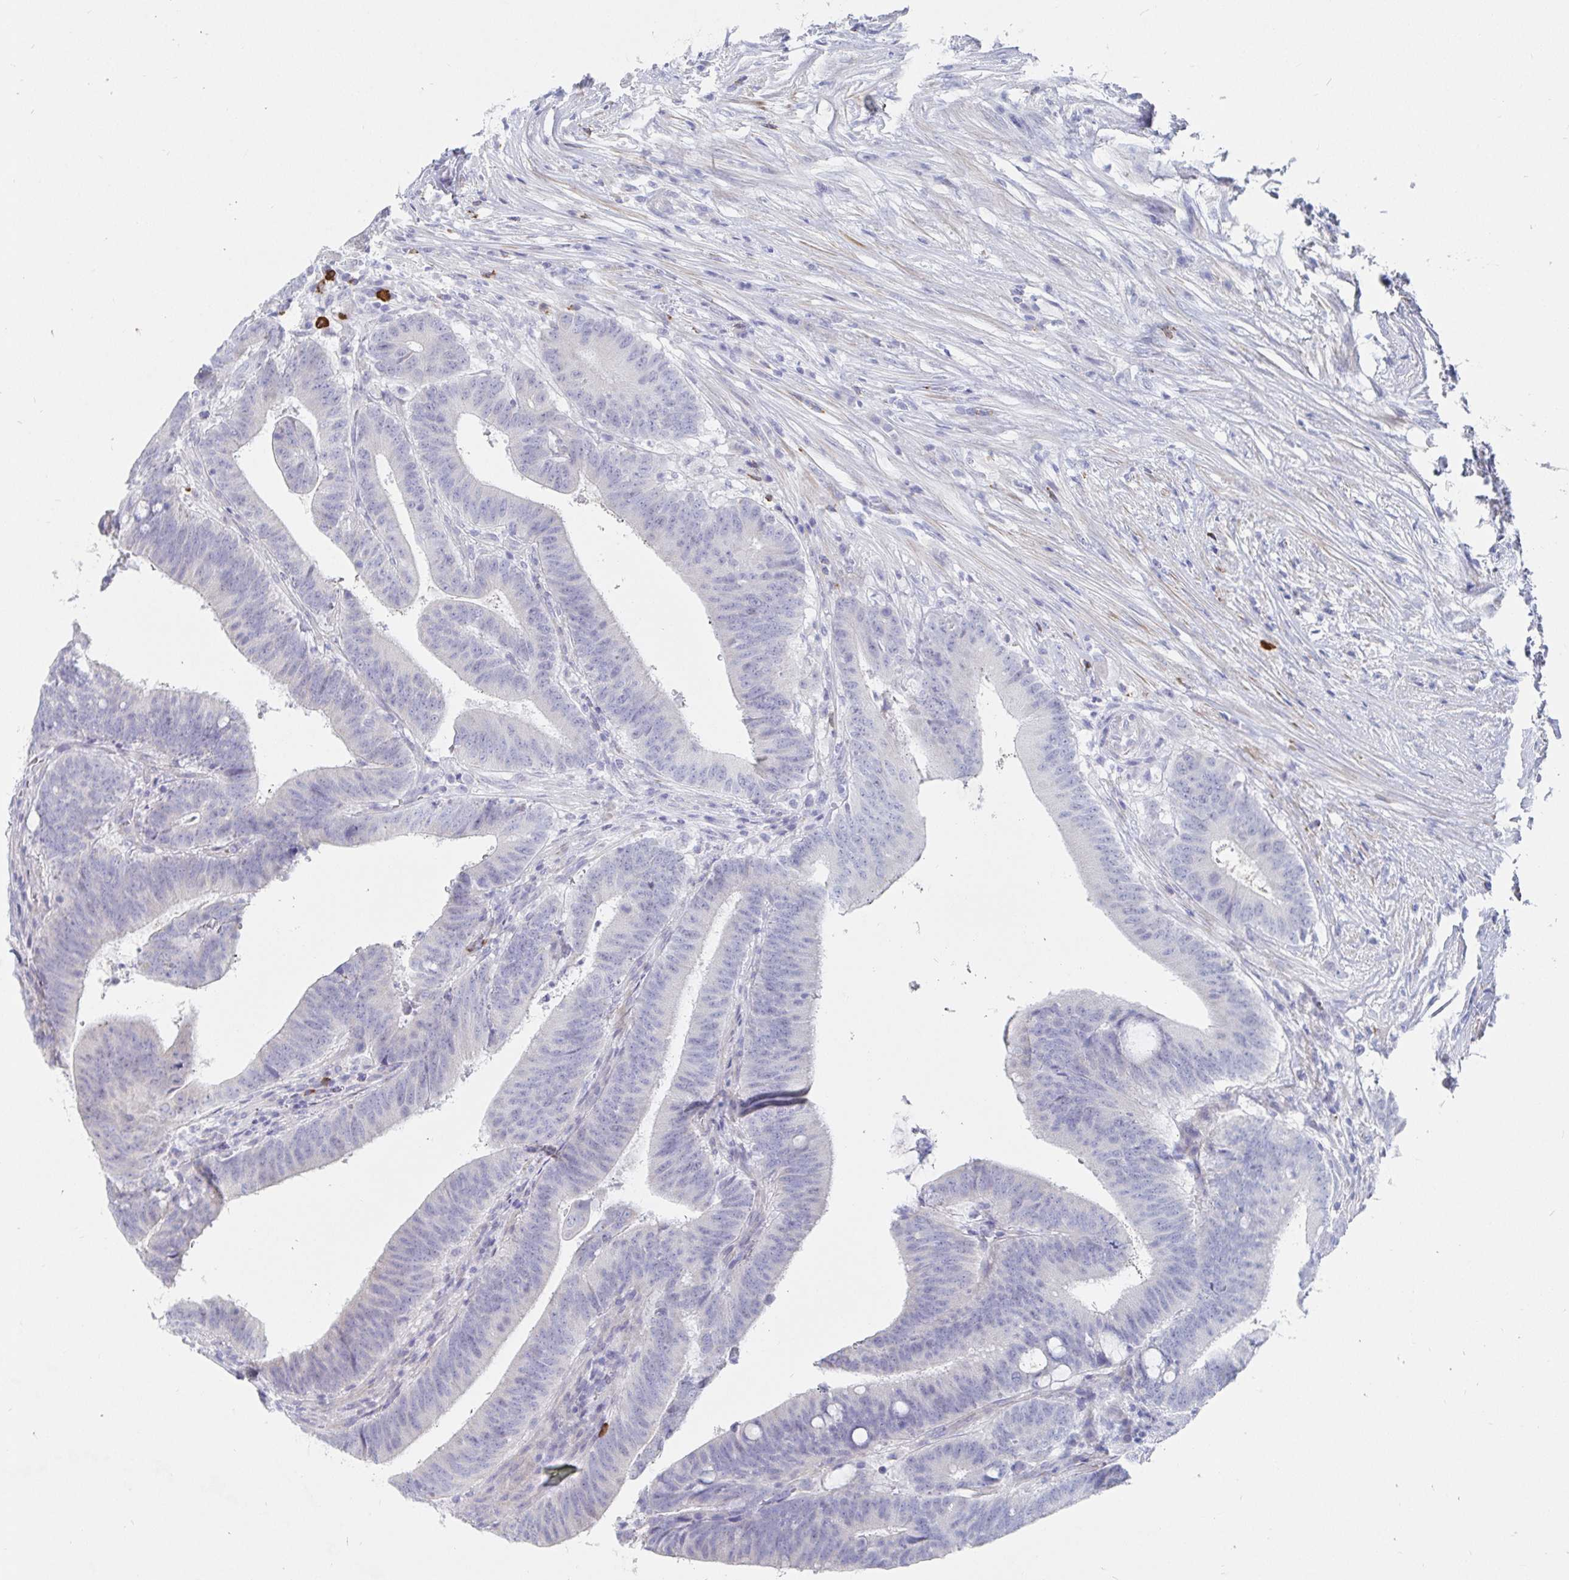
{"staining": {"intensity": "negative", "quantity": "none", "location": "none"}, "tissue": "colorectal cancer", "cell_type": "Tumor cells", "image_type": "cancer", "snomed": [{"axis": "morphology", "description": "Adenocarcinoma, NOS"}, {"axis": "topography", "description": "Colon"}], "caption": "Human colorectal adenocarcinoma stained for a protein using immunohistochemistry (IHC) shows no staining in tumor cells.", "gene": "PACSIN1", "patient": {"sex": "female", "age": 43}}